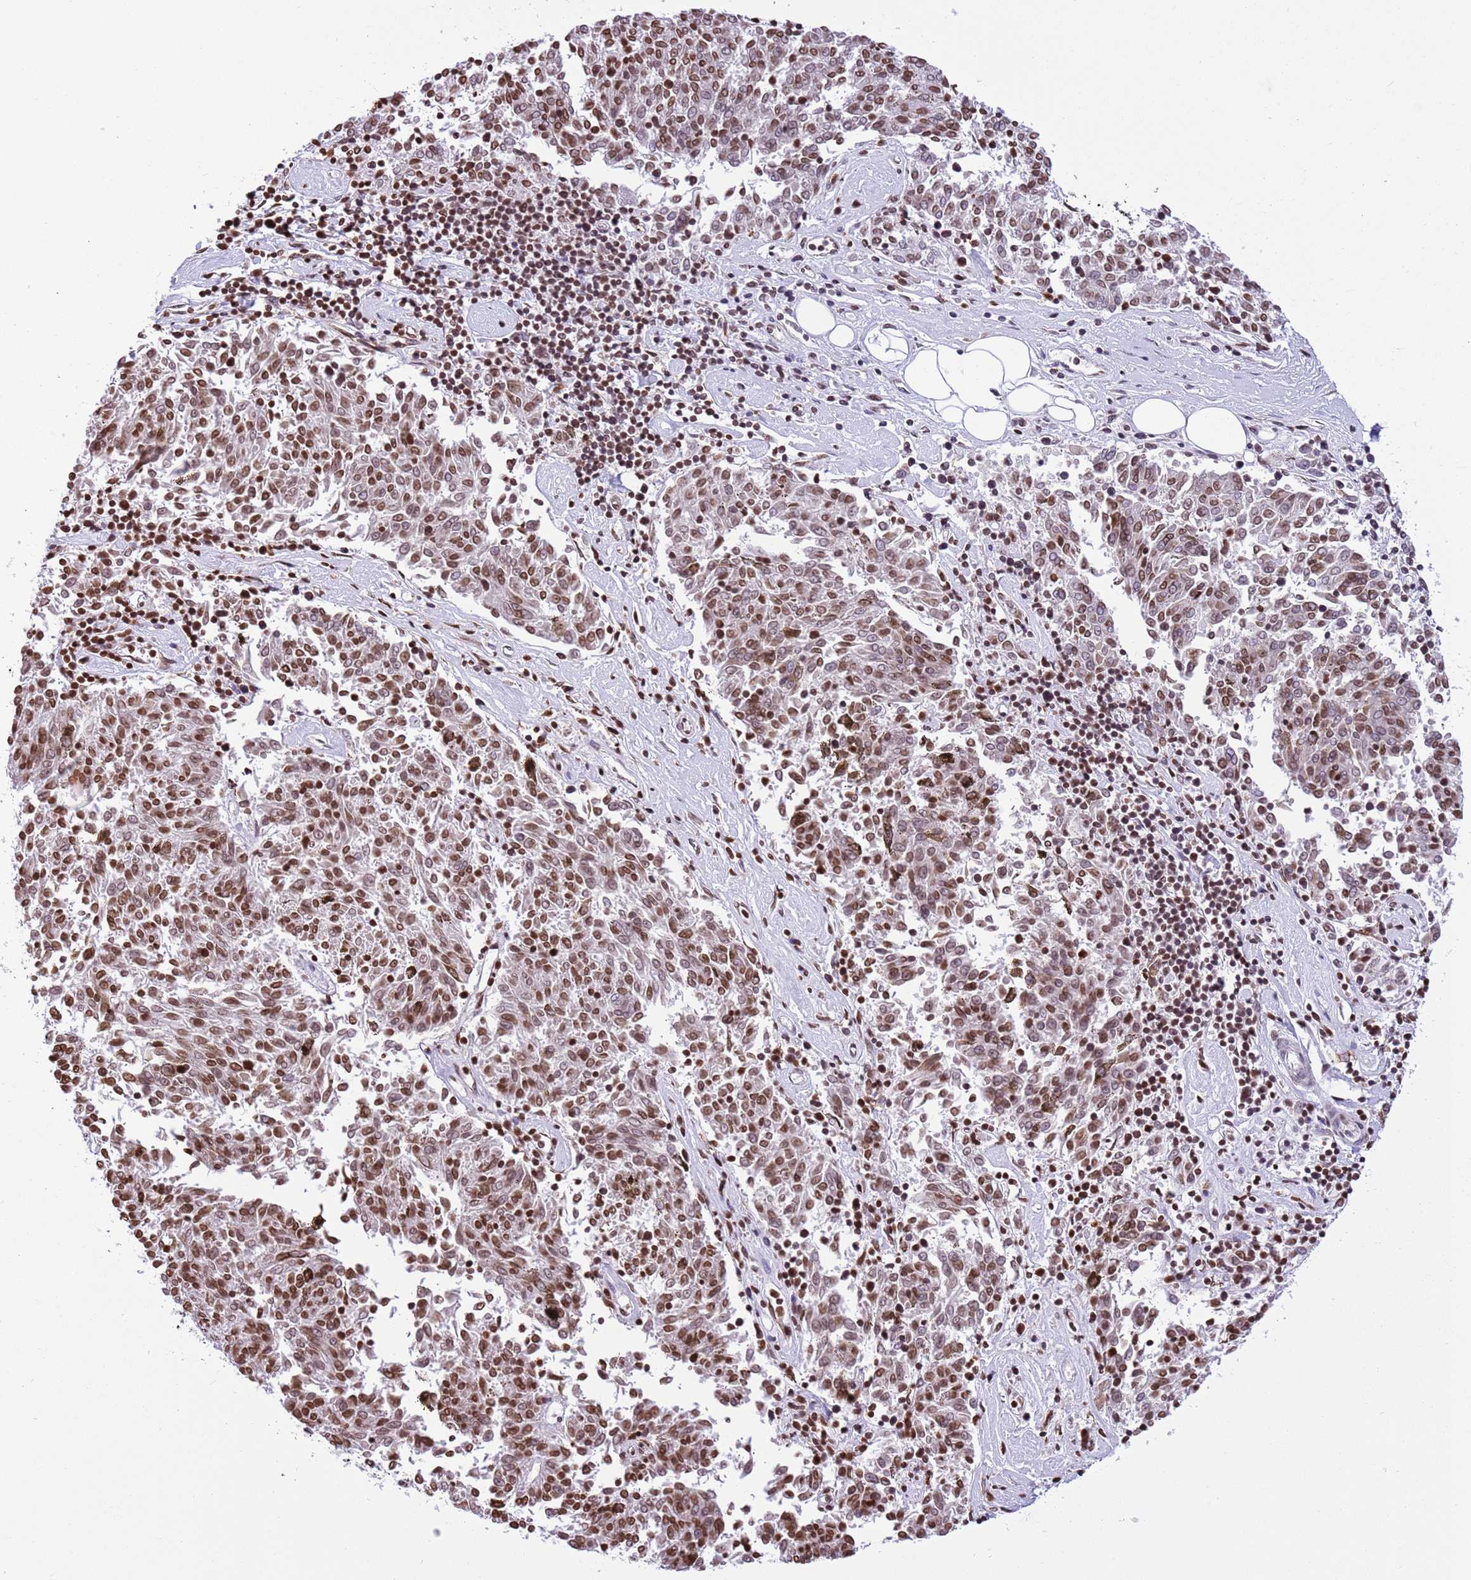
{"staining": {"intensity": "moderate", "quantity": ">75%", "location": "nuclear"}, "tissue": "melanoma", "cell_type": "Tumor cells", "image_type": "cancer", "snomed": [{"axis": "morphology", "description": "Malignant melanoma, NOS"}, {"axis": "topography", "description": "Skin"}], "caption": "Immunohistochemical staining of melanoma shows medium levels of moderate nuclear staining in about >75% of tumor cells. (Brightfield microscopy of DAB IHC at high magnification).", "gene": "NRIP1", "patient": {"sex": "female", "age": 72}}